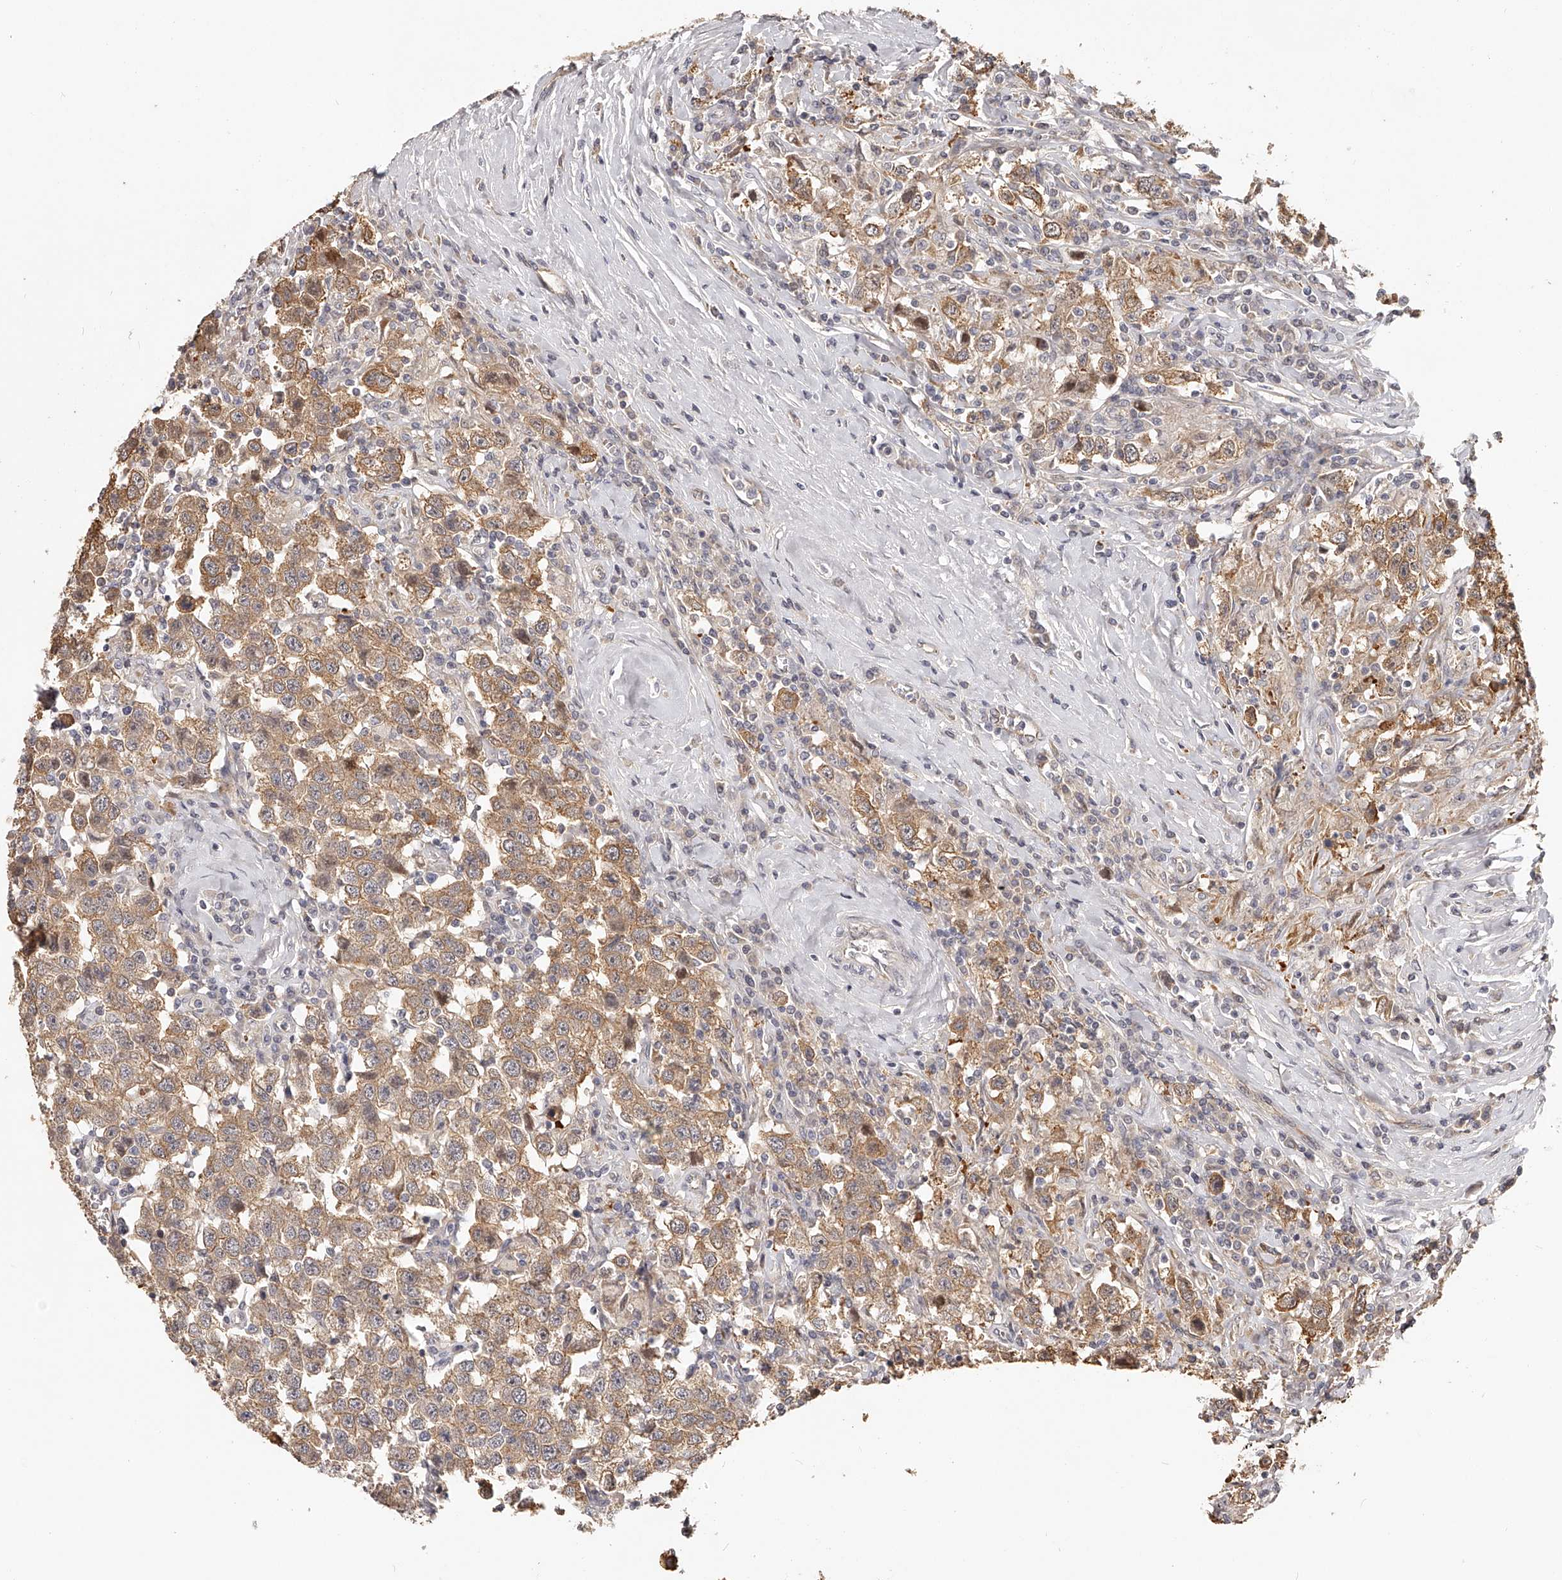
{"staining": {"intensity": "moderate", "quantity": ">75%", "location": "cytoplasmic/membranous"}, "tissue": "testis cancer", "cell_type": "Tumor cells", "image_type": "cancer", "snomed": [{"axis": "morphology", "description": "Seminoma, NOS"}, {"axis": "topography", "description": "Testis"}], "caption": "Testis cancer stained with IHC exhibits moderate cytoplasmic/membranous positivity in about >75% of tumor cells. The protein is stained brown, and the nuclei are stained in blue (DAB IHC with brightfield microscopy, high magnification).", "gene": "ZNF582", "patient": {"sex": "male", "age": 41}}